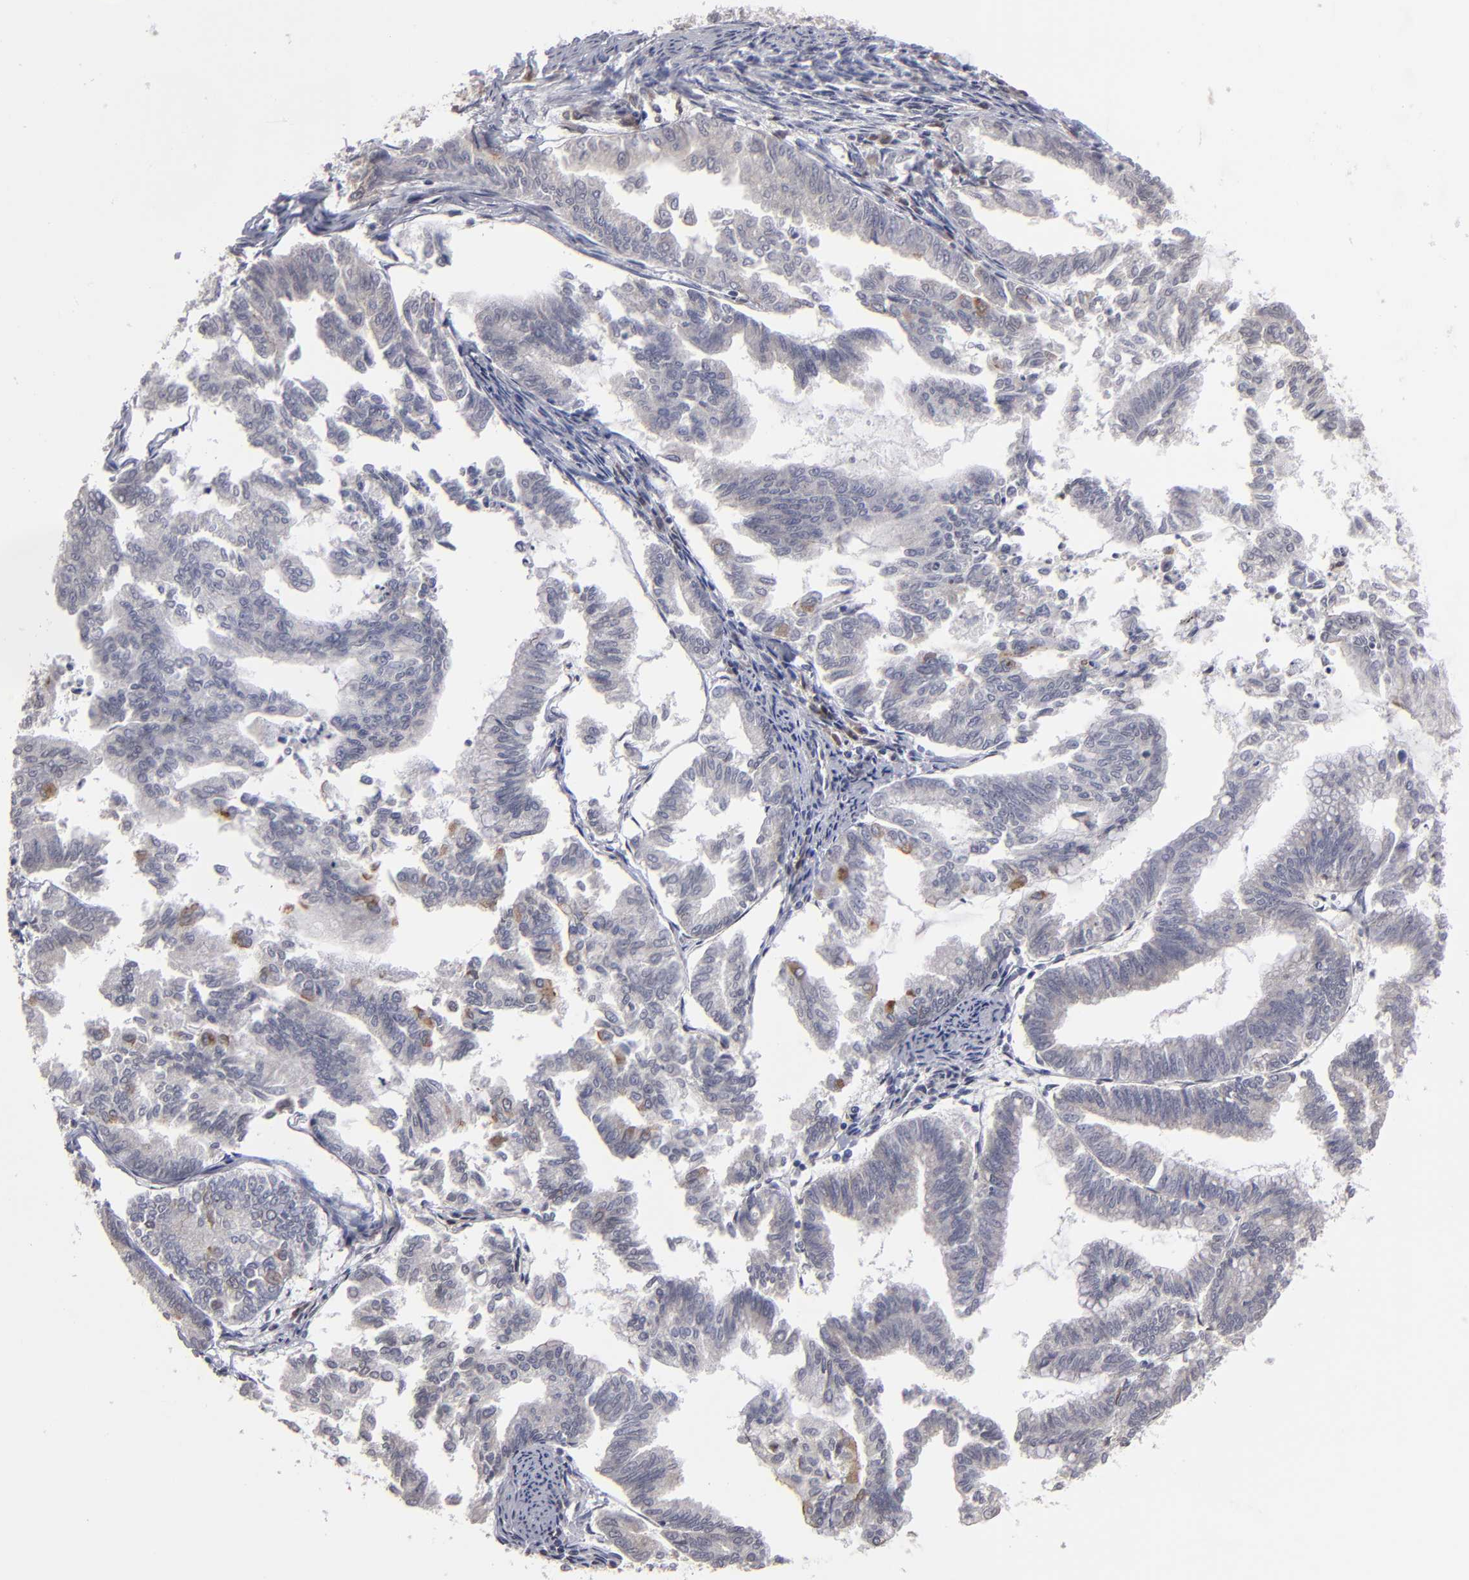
{"staining": {"intensity": "weak", "quantity": "<25%", "location": "cytoplasmic/membranous"}, "tissue": "endometrial cancer", "cell_type": "Tumor cells", "image_type": "cancer", "snomed": [{"axis": "morphology", "description": "Adenocarcinoma, NOS"}, {"axis": "topography", "description": "Endometrium"}], "caption": "Immunohistochemistry (IHC) image of adenocarcinoma (endometrial) stained for a protein (brown), which displays no expression in tumor cells.", "gene": "CEP97", "patient": {"sex": "female", "age": 79}}